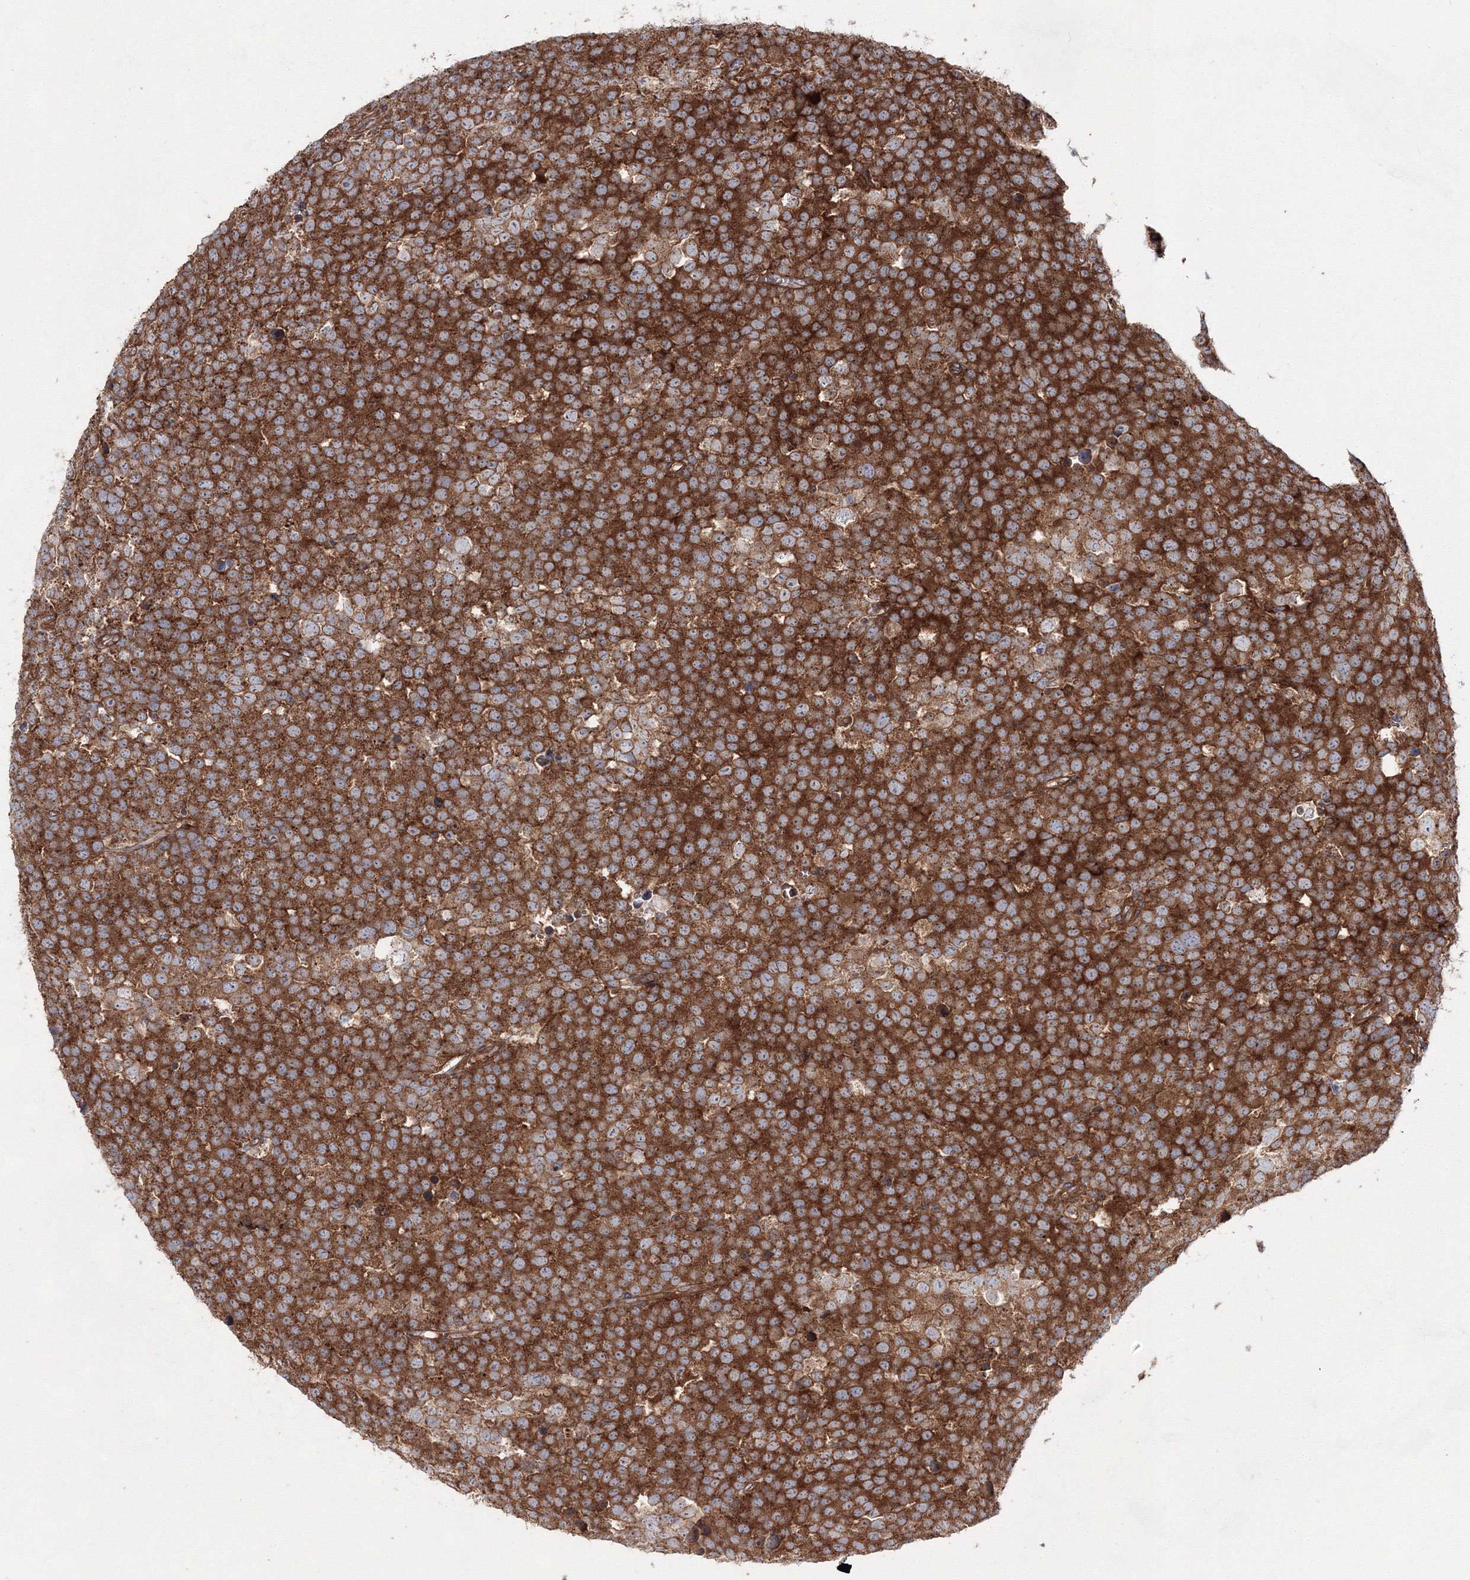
{"staining": {"intensity": "strong", "quantity": ">75%", "location": "cytoplasmic/membranous"}, "tissue": "testis cancer", "cell_type": "Tumor cells", "image_type": "cancer", "snomed": [{"axis": "morphology", "description": "Seminoma, NOS"}, {"axis": "topography", "description": "Testis"}], "caption": "DAB immunohistochemical staining of human testis seminoma demonstrates strong cytoplasmic/membranous protein positivity in approximately >75% of tumor cells. The staining is performed using DAB brown chromogen to label protein expression. The nuclei are counter-stained blue using hematoxylin.", "gene": "EXOC6", "patient": {"sex": "male", "age": 71}}